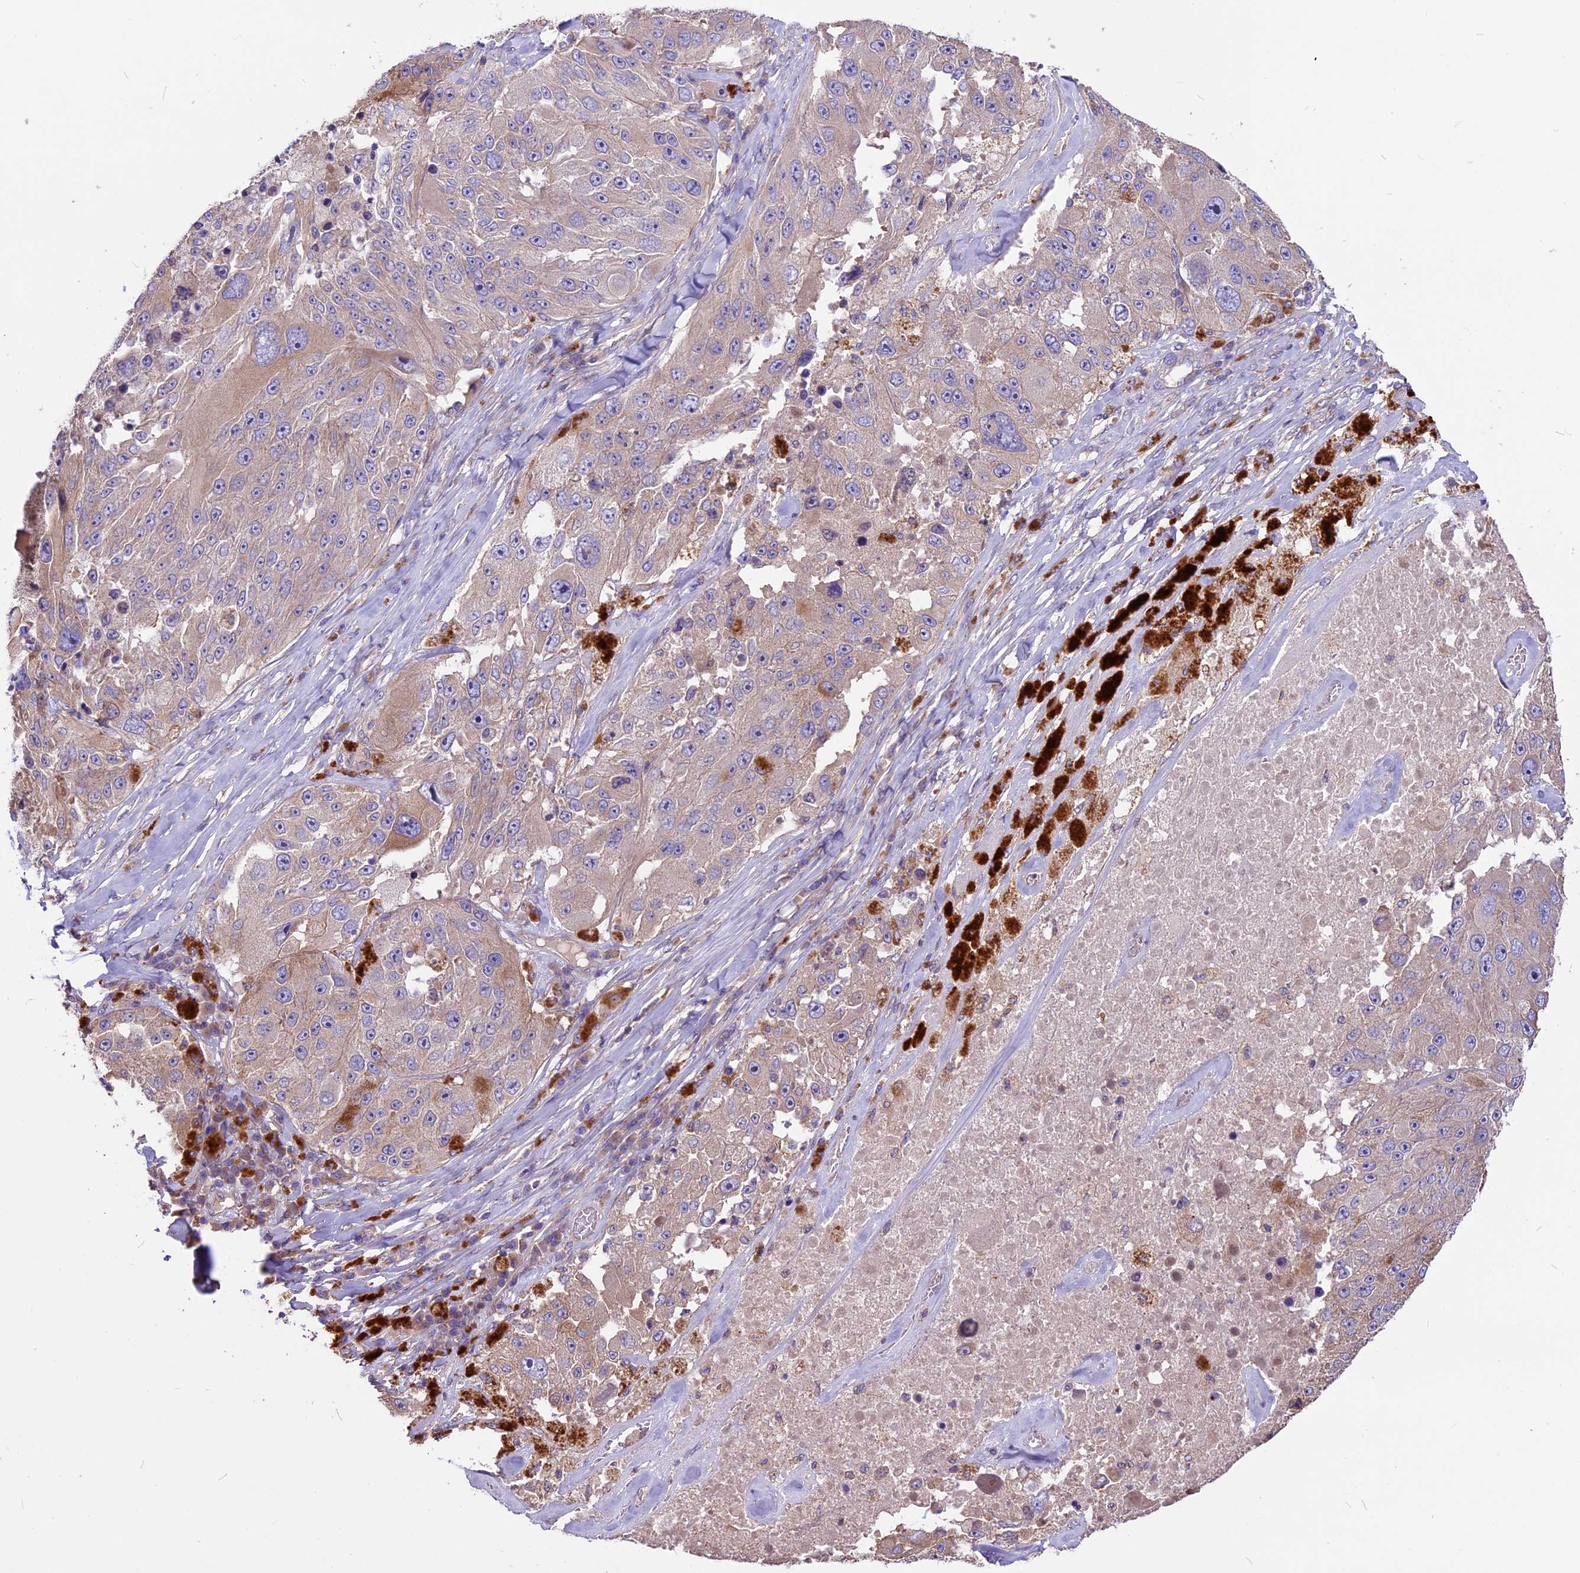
{"staining": {"intensity": "weak", "quantity": ">75%", "location": "cytoplasmic/membranous"}, "tissue": "melanoma", "cell_type": "Tumor cells", "image_type": "cancer", "snomed": [{"axis": "morphology", "description": "Malignant melanoma, Metastatic site"}, {"axis": "topography", "description": "Lymph node"}], "caption": "A photomicrograph of melanoma stained for a protein displays weak cytoplasmic/membranous brown staining in tumor cells. Nuclei are stained in blue.", "gene": "ANO3", "patient": {"sex": "male", "age": 62}}